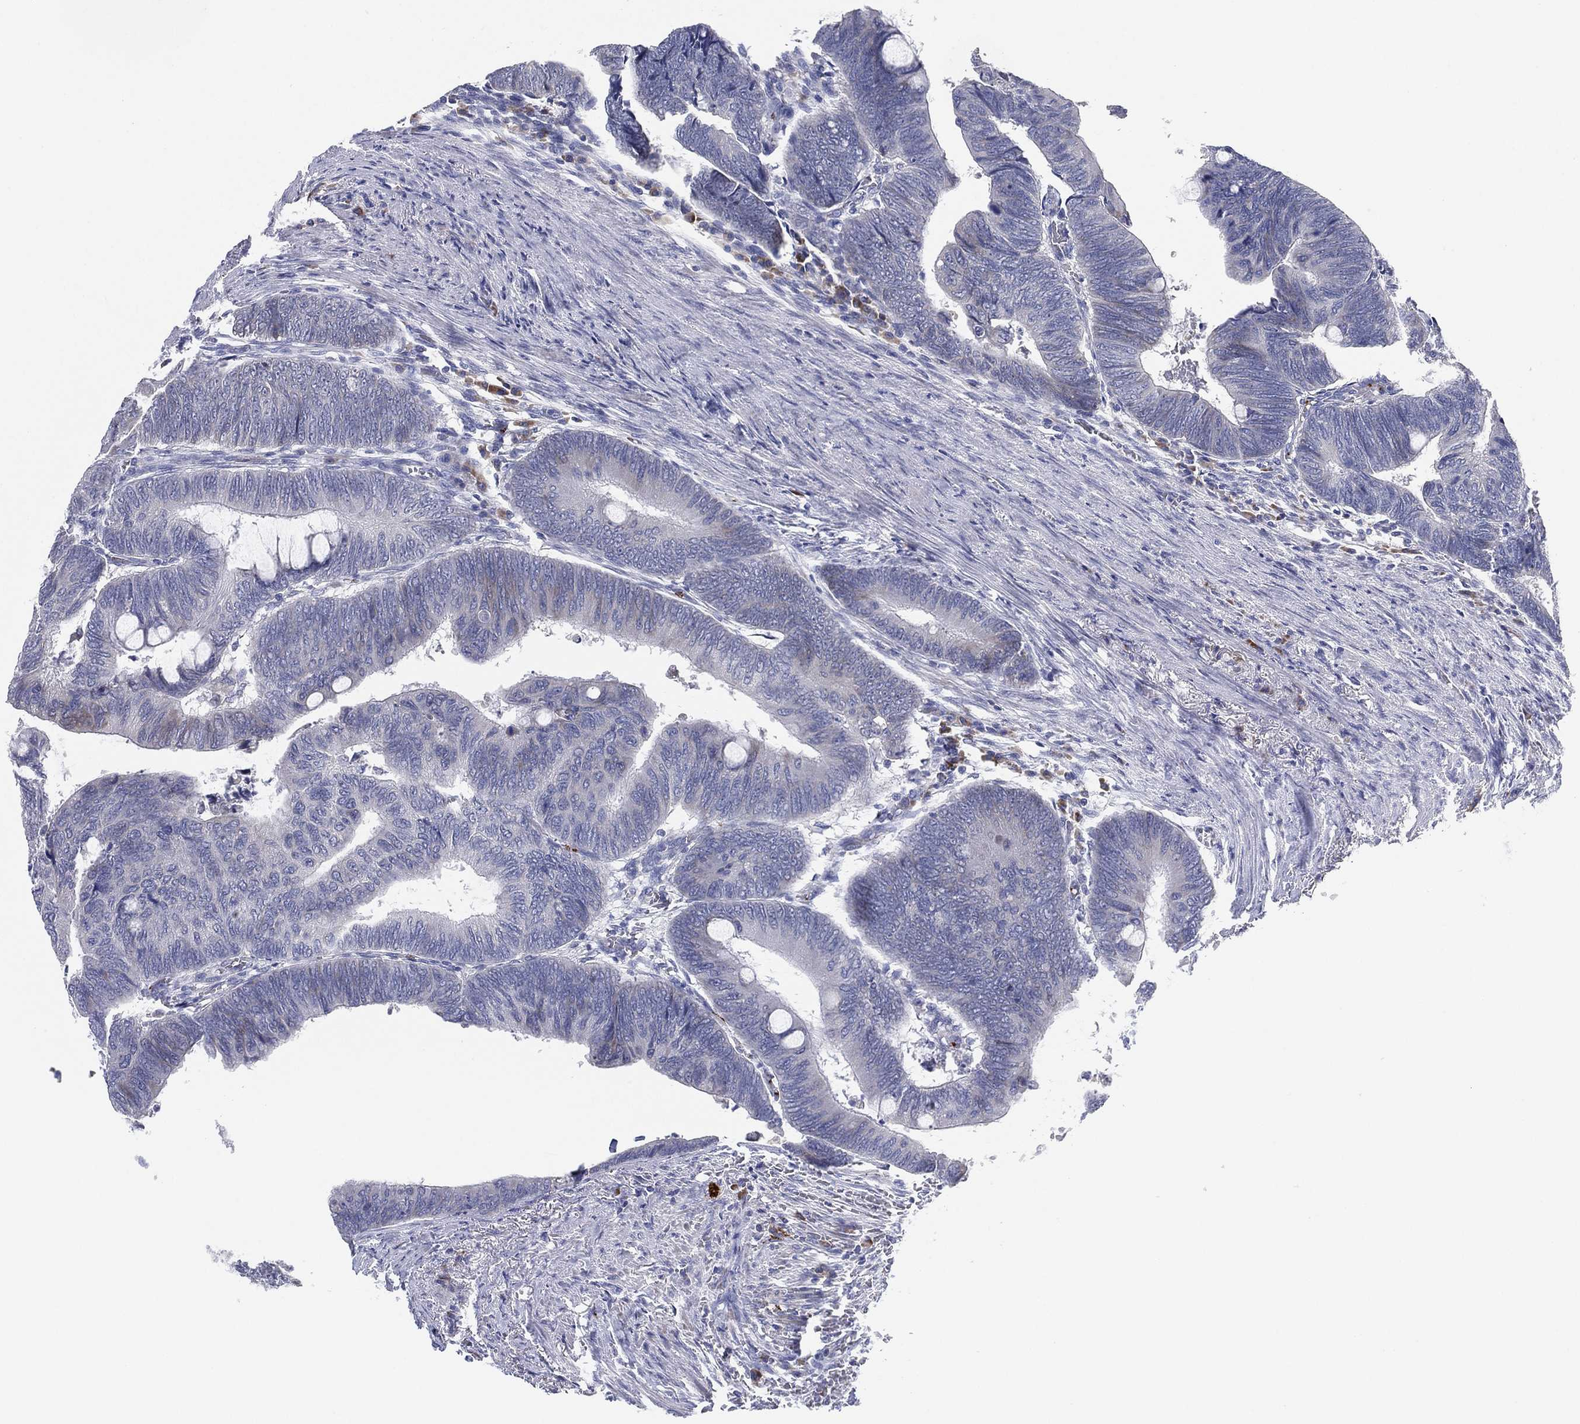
{"staining": {"intensity": "negative", "quantity": "none", "location": "none"}, "tissue": "colorectal cancer", "cell_type": "Tumor cells", "image_type": "cancer", "snomed": [{"axis": "morphology", "description": "Normal tissue, NOS"}, {"axis": "morphology", "description": "Adenocarcinoma, NOS"}, {"axis": "topography", "description": "Rectum"}, {"axis": "topography", "description": "Peripheral nerve tissue"}], "caption": "Immunohistochemical staining of colorectal adenocarcinoma exhibits no significant positivity in tumor cells. (Stains: DAB (3,3'-diaminobenzidine) immunohistochemistry (IHC) with hematoxylin counter stain, Microscopy: brightfield microscopy at high magnification).", "gene": "TMEM40", "patient": {"sex": "male", "age": 92}}